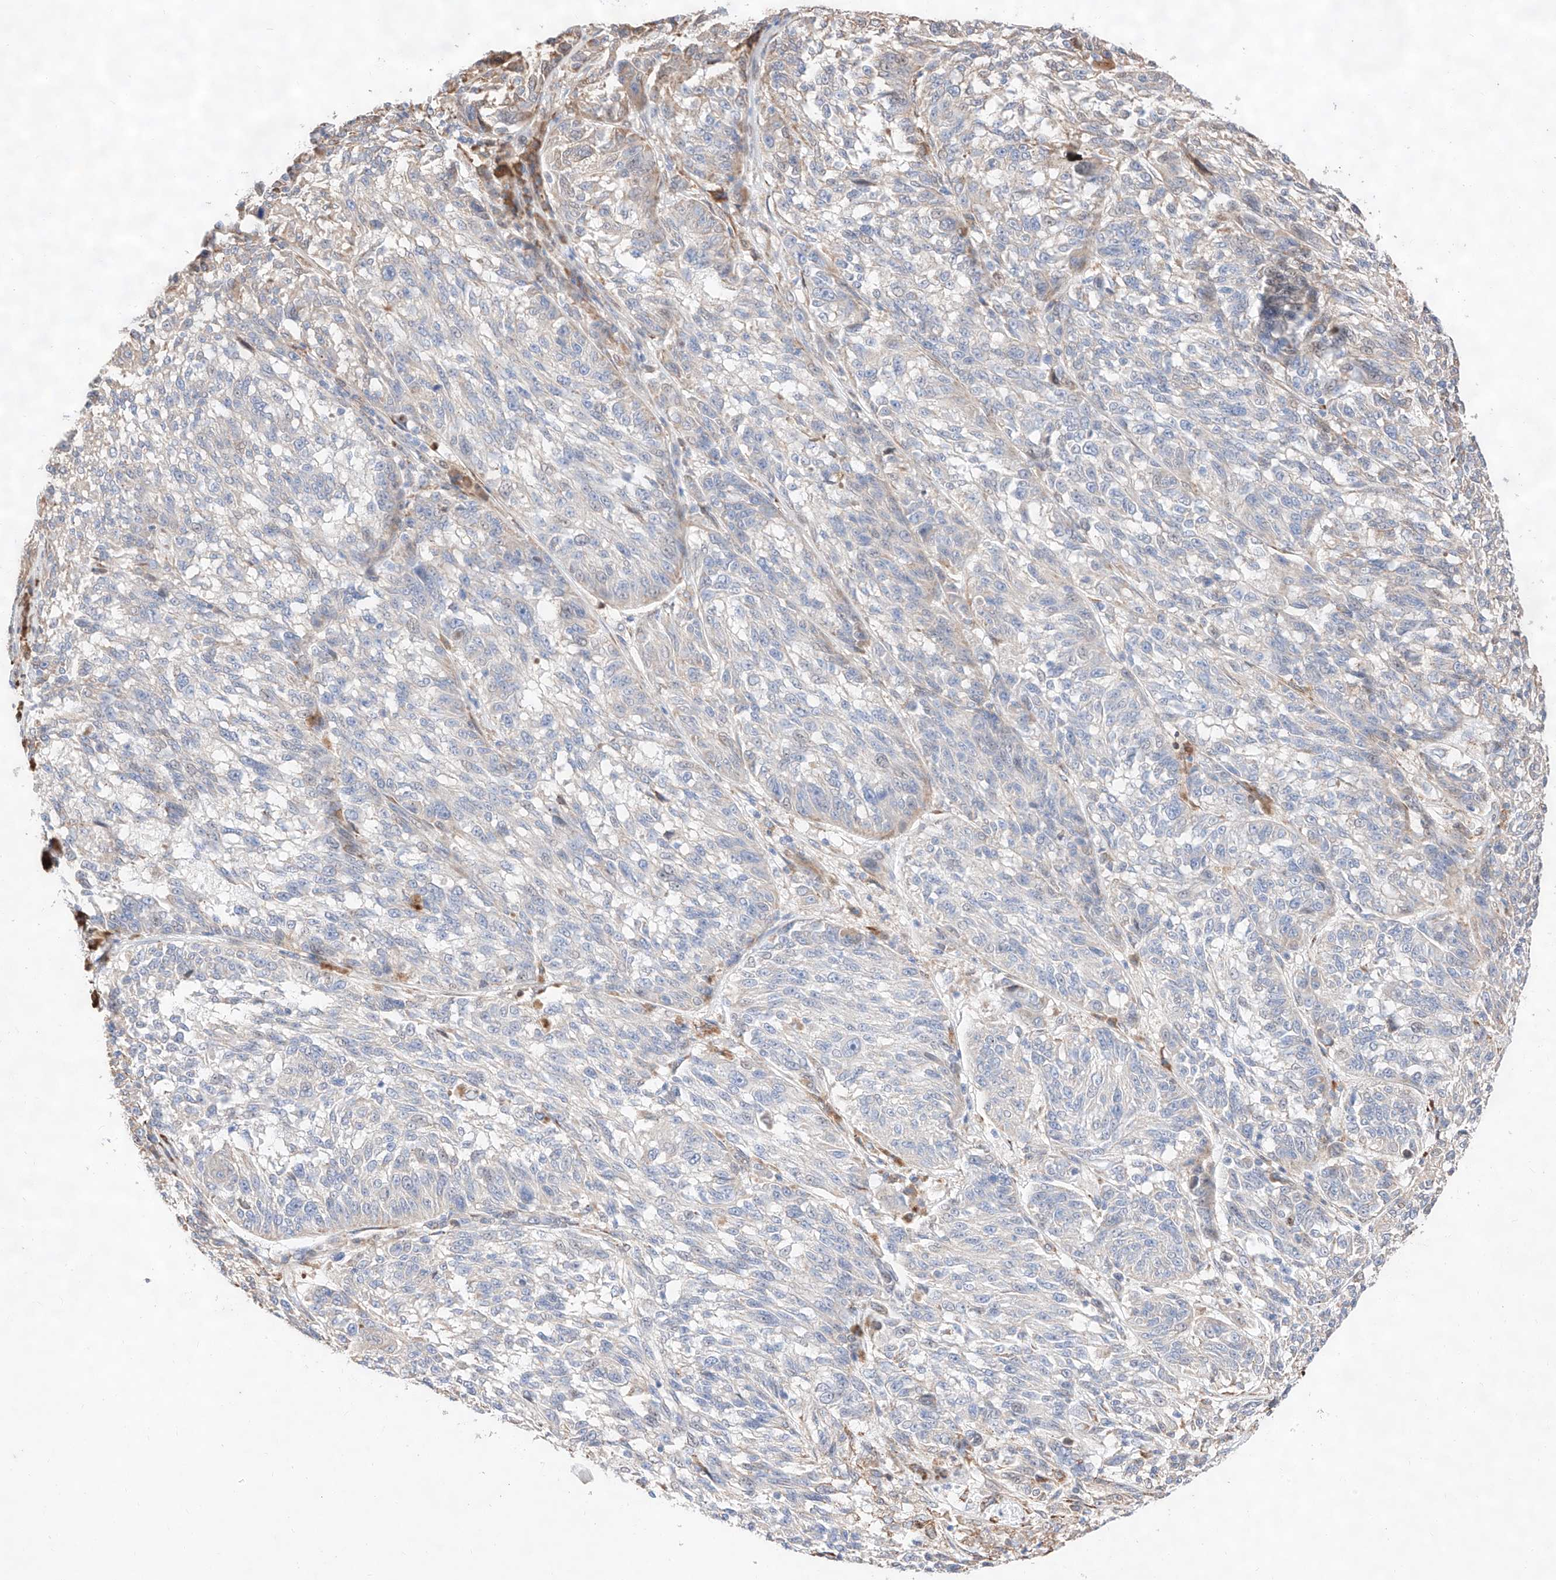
{"staining": {"intensity": "negative", "quantity": "none", "location": "none"}, "tissue": "melanoma", "cell_type": "Tumor cells", "image_type": "cancer", "snomed": [{"axis": "morphology", "description": "Malignant melanoma, NOS"}, {"axis": "topography", "description": "Skin"}], "caption": "The image shows no staining of tumor cells in malignant melanoma. (Brightfield microscopy of DAB IHC at high magnification).", "gene": "ATP9B", "patient": {"sex": "male", "age": 53}}